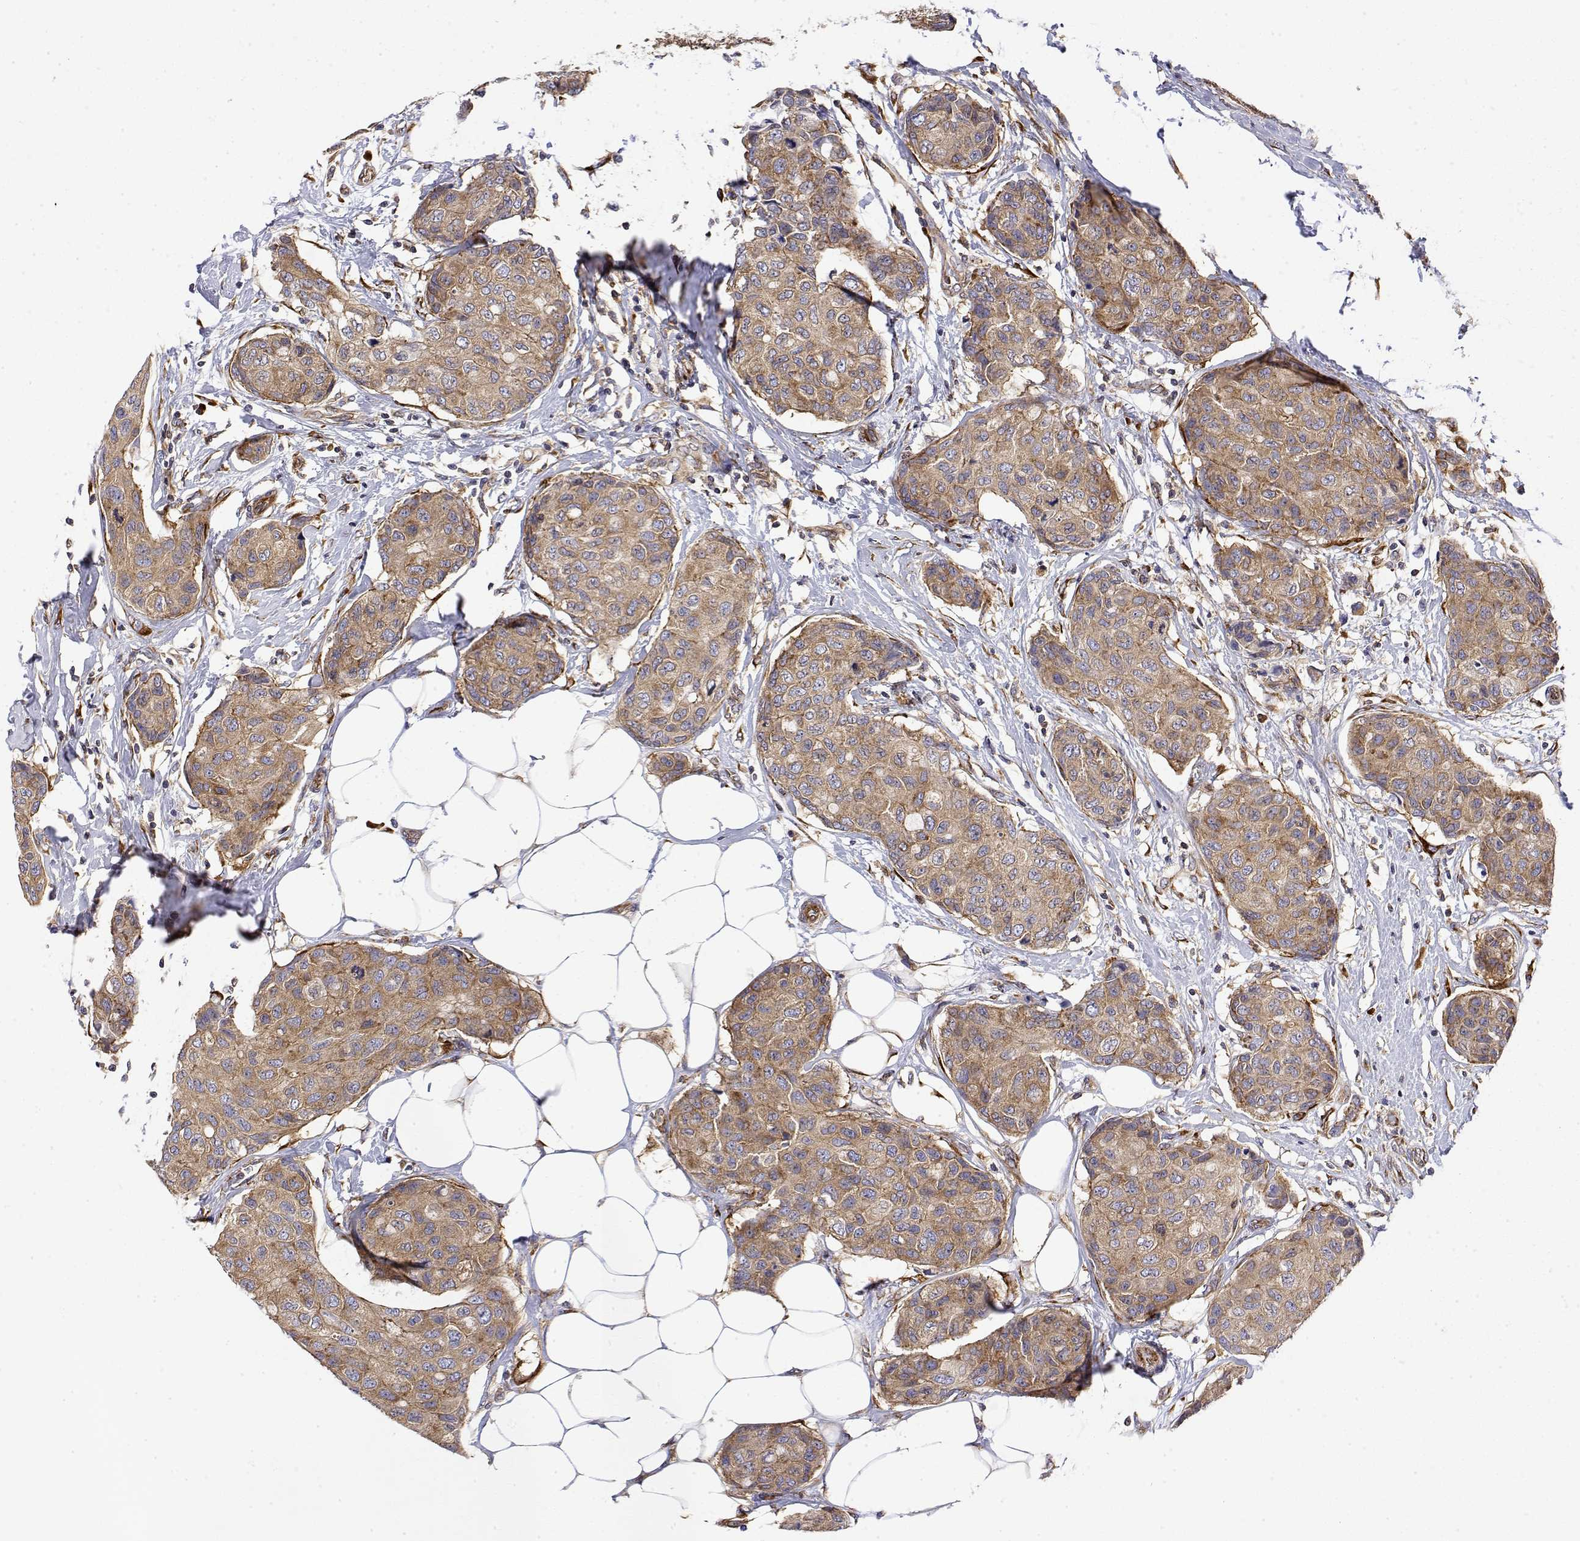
{"staining": {"intensity": "moderate", "quantity": ">75%", "location": "cytoplasmic/membranous"}, "tissue": "breast cancer", "cell_type": "Tumor cells", "image_type": "cancer", "snomed": [{"axis": "morphology", "description": "Duct carcinoma"}, {"axis": "topography", "description": "Breast"}], "caption": "Immunohistochemical staining of human breast cancer demonstrates medium levels of moderate cytoplasmic/membranous positivity in about >75% of tumor cells.", "gene": "EEF1G", "patient": {"sex": "female", "age": 80}}